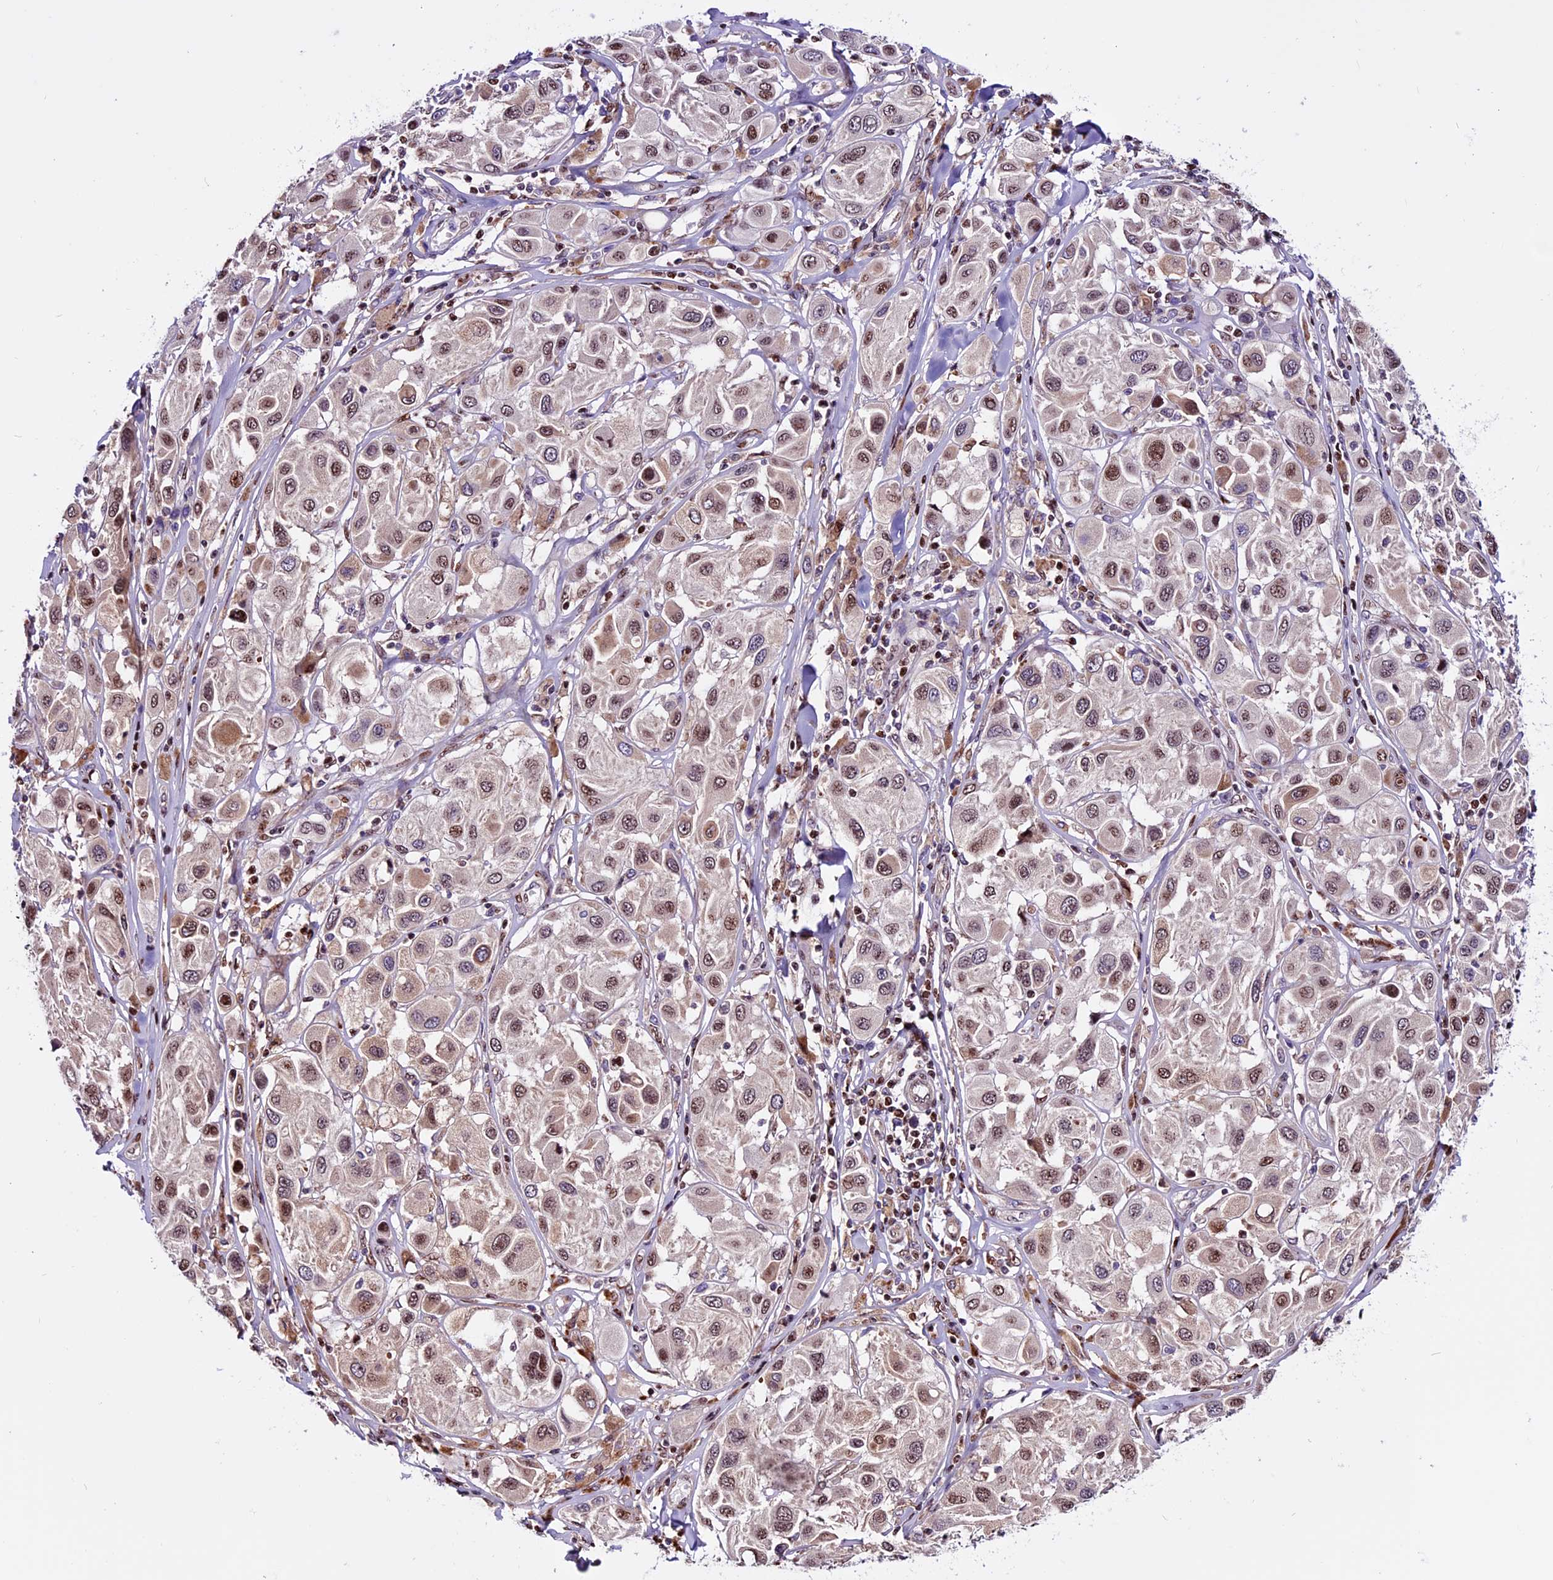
{"staining": {"intensity": "moderate", "quantity": ">75%", "location": "nuclear"}, "tissue": "melanoma", "cell_type": "Tumor cells", "image_type": "cancer", "snomed": [{"axis": "morphology", "description": "Malignant melanoma, Metastatic site"}, {"axis": "topography", "description": "Skin"}], "caption": "Human malignant melanoma (metastatic site) stained with a protein marker demonstrates moderate staining in tumor cells.", "gene": "RINL", "patient": {"sex": "male", "age": 41}}